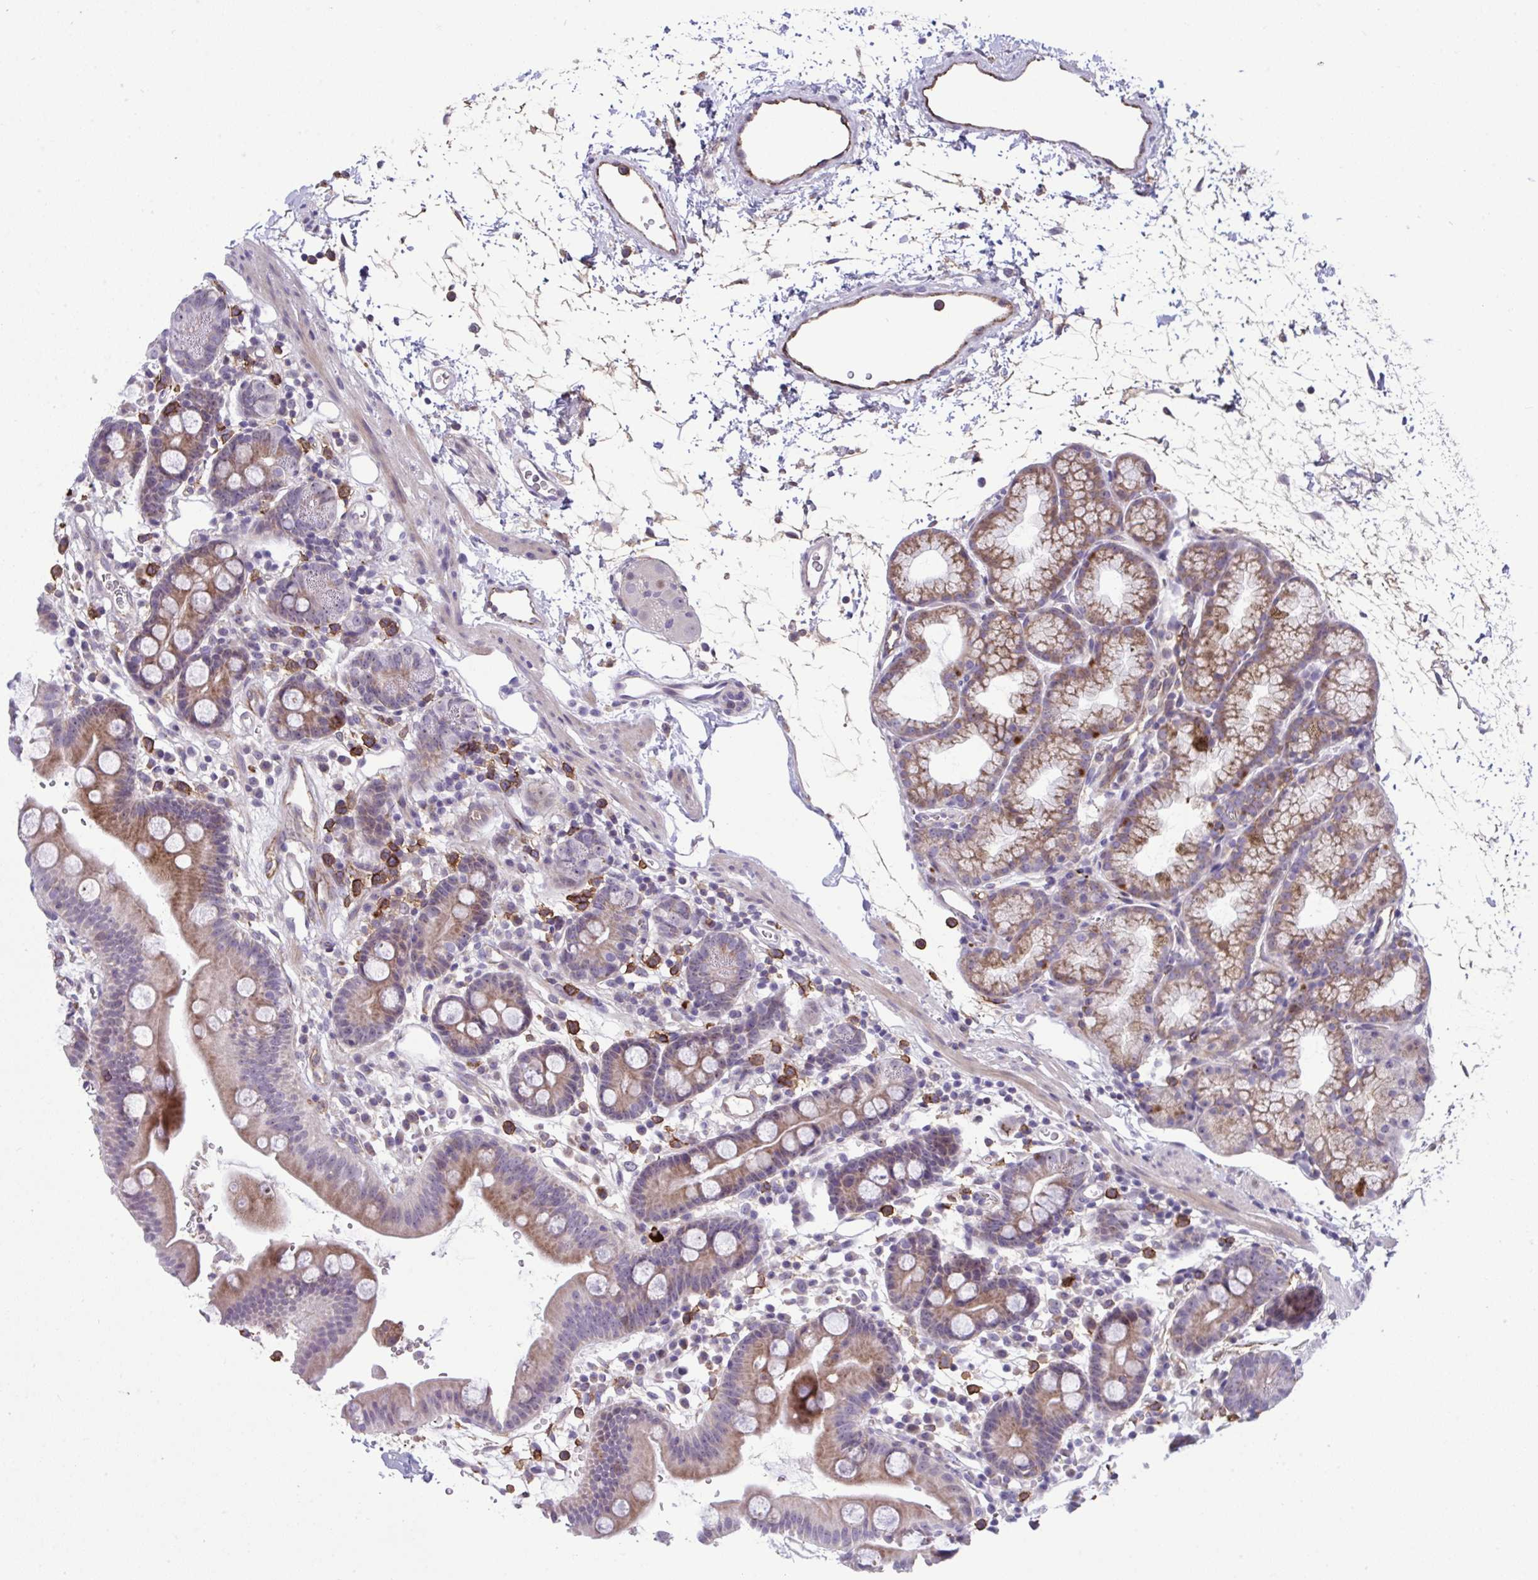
{"staining": {"intensity": "weak", "quantity": "25%-75%", "location": "cytoplasmic/membranous"}, "tissue": "duodenum", "cell_type": "Glandular cells", "image_type": "normal", "snomed": [{"axis": "morphology", "description": "Normal tissue, NOS"}, {"axis": "topography", "description": "Duodenum"}], "caption": "Protein staining by immunohistochemistry (IHC) displays weak cytoplasmic/membranous staining in approximately 25%-75% of glandular cells in benign duodenum.", "gene": "CD101", "patient": {"sex": "male", "age": 59}}